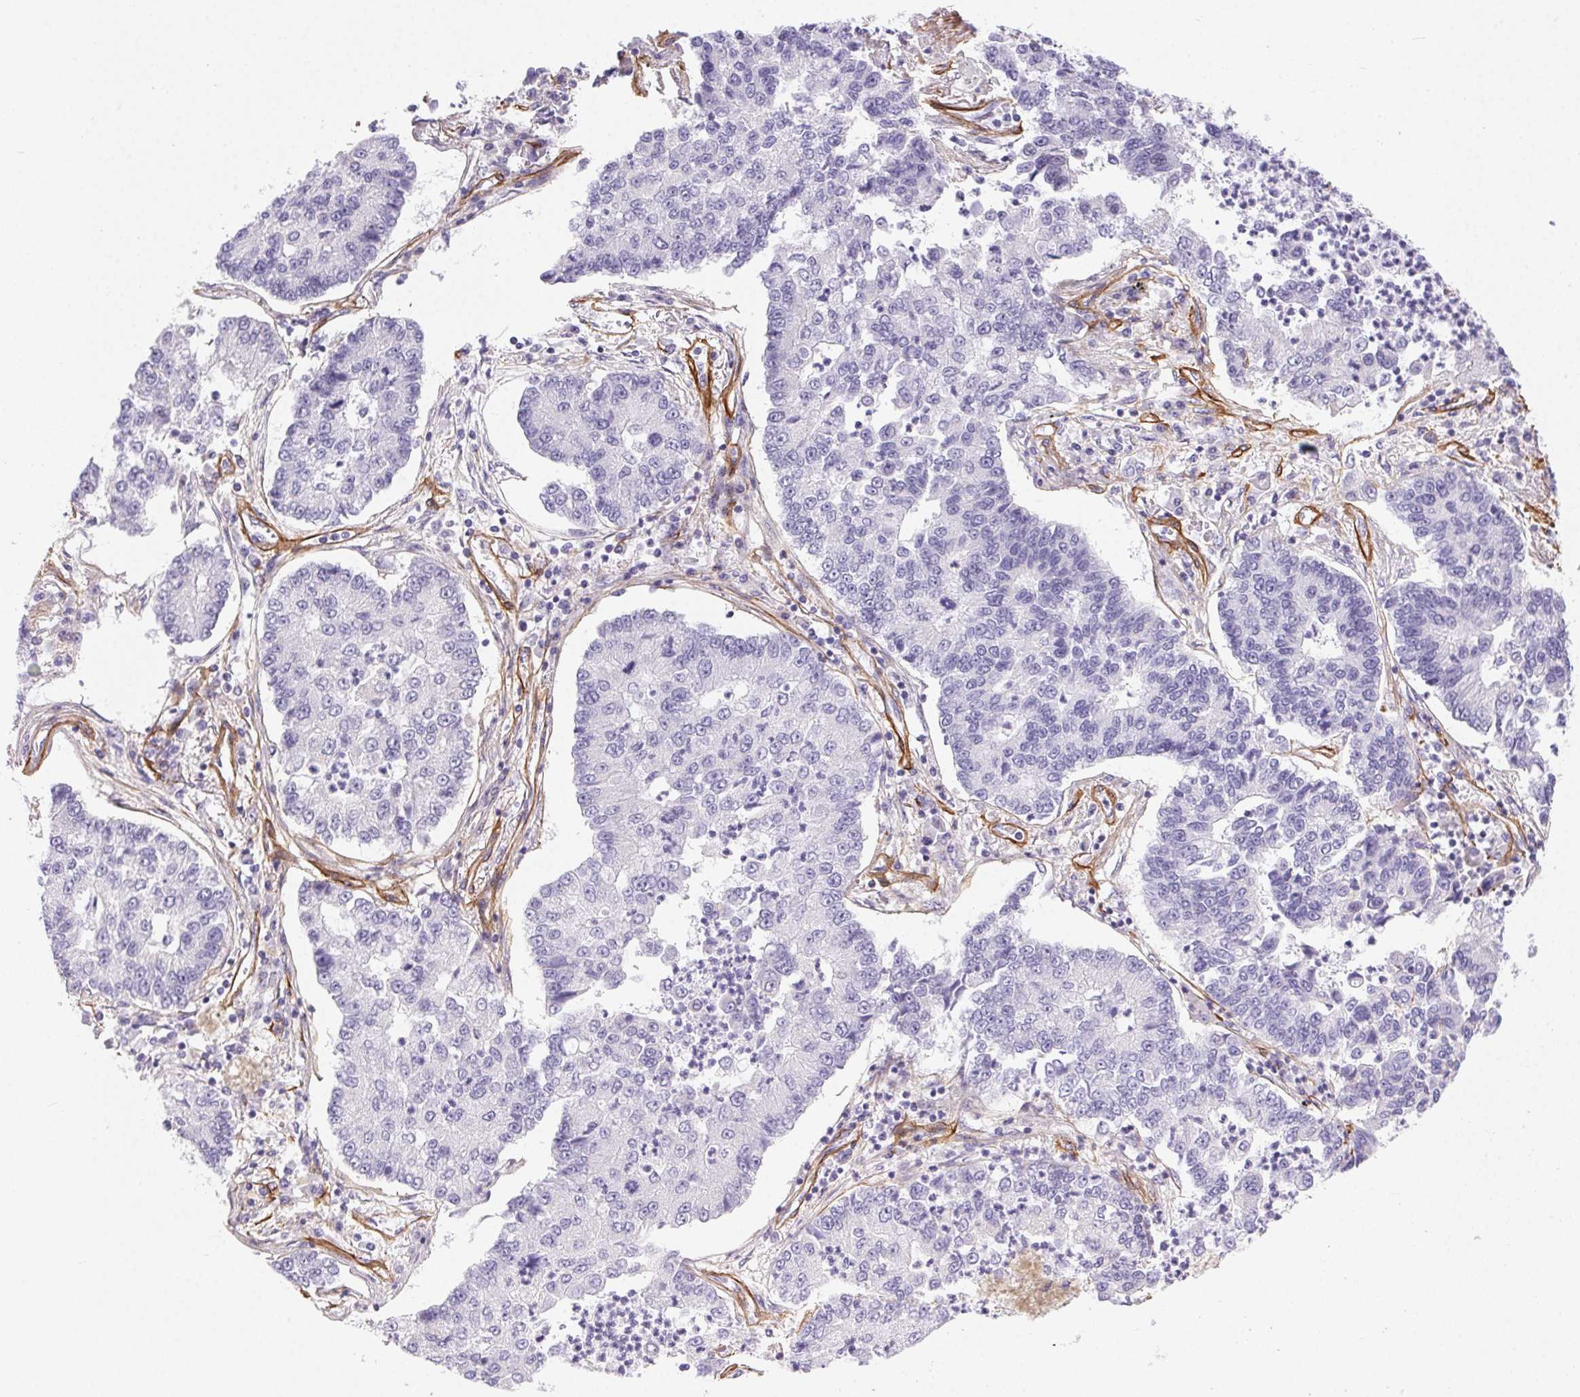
{"staining": {"intensity": "negative", "quantity": "none", "location": "none"}, "tissue": "lung cancer", "cell_type": "Tumor cells", "image_type": "cancer", "snomed": [{"axis": "morphology", "description": "Adenocarcinoma, NOS"}, {"axis": "topography", "description": "Lung"}], "caption": "Immunohistochemistry photomicrograph of human lung adenocarcinoma stained for a protein (brown), which exhibits no expression in tumor cells. (DAB immunohistochemistry visualized using brightfield microscopy, high magnification).", "gene": "PDZD2", "patient": {"sex": "female", "age": 57}}